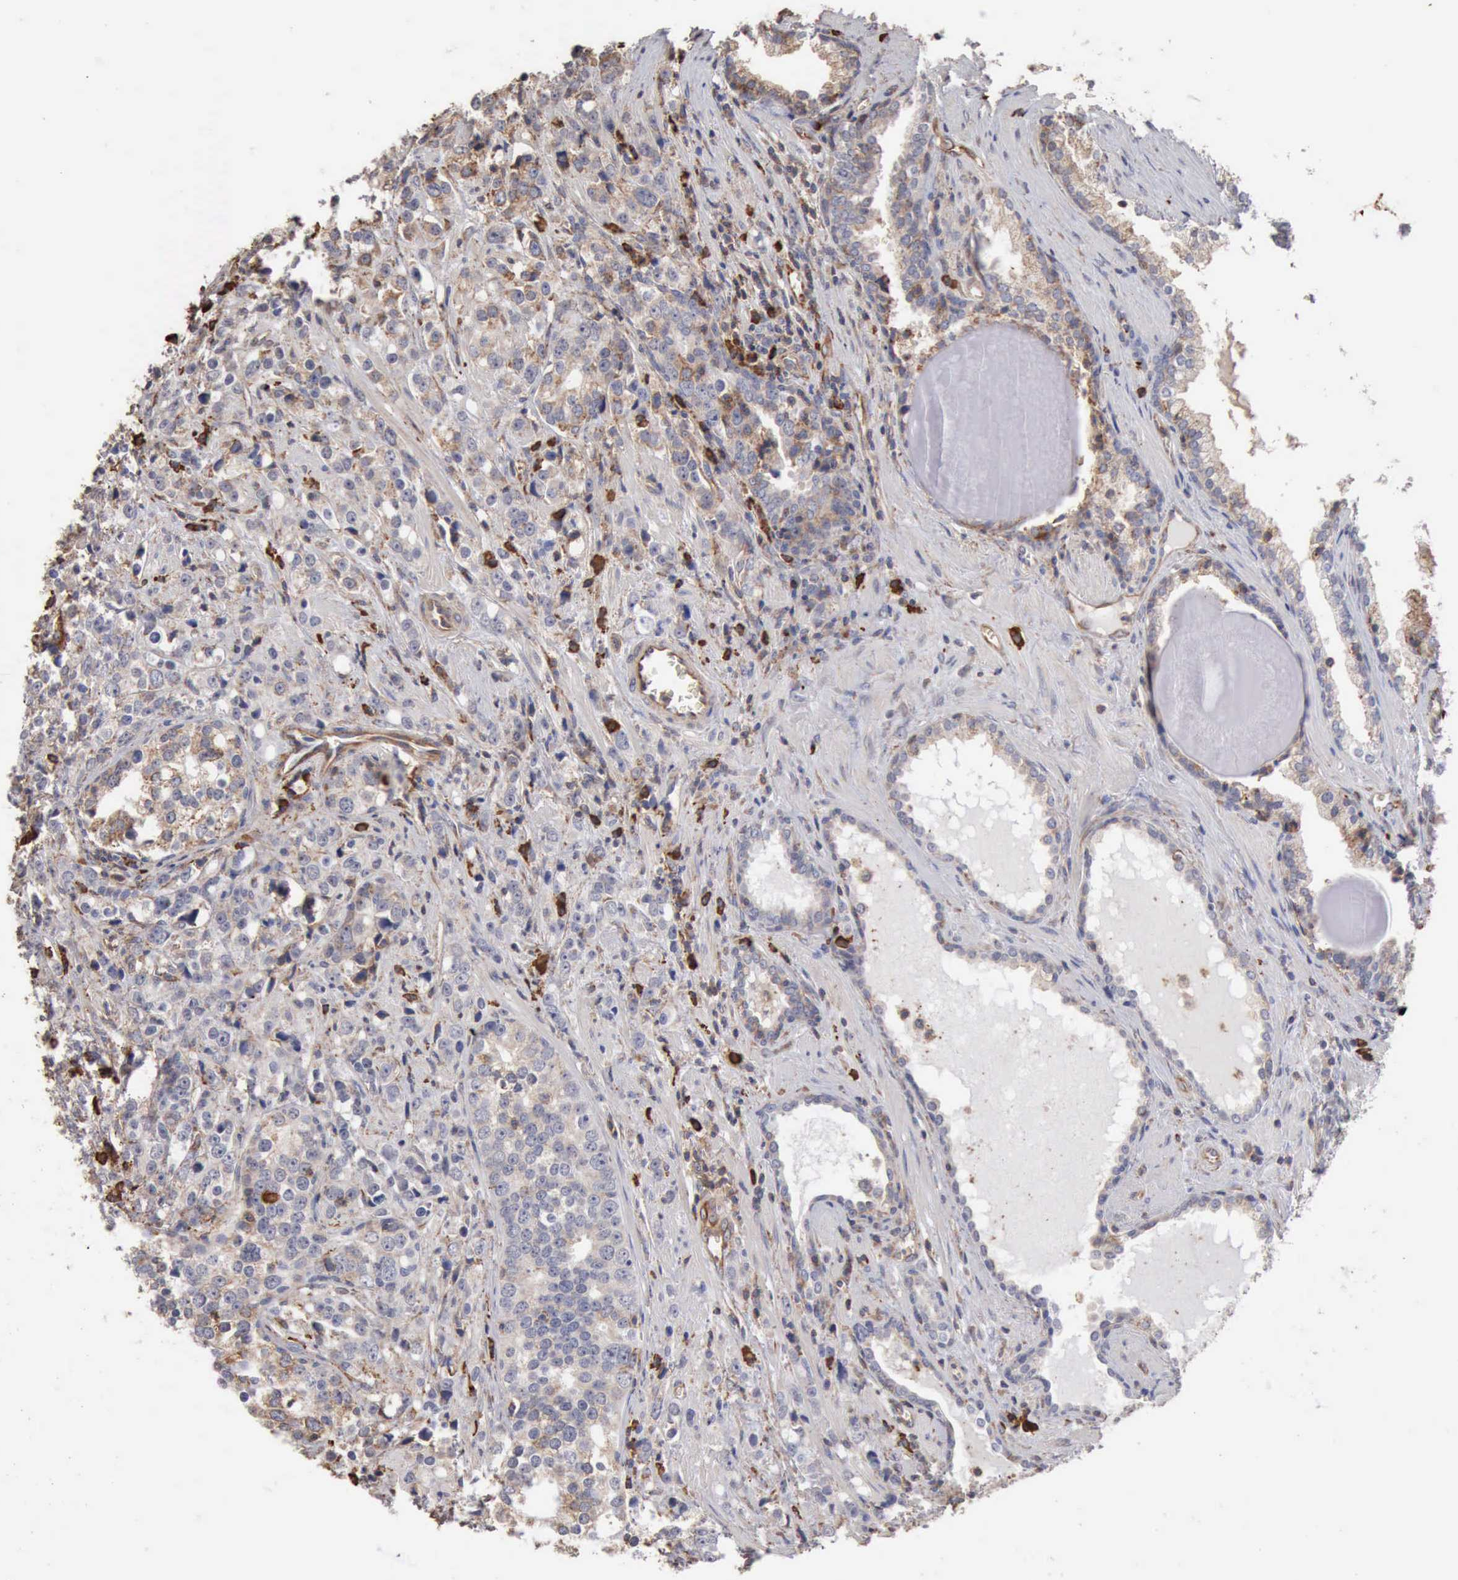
{"staining": {"intensity": "weak", "quantity": "25%-75%", "location": "cytoplasmic/membranous"}, "tissue": "prostate cancer", "cell_type": "Tumor cells", "image_type": "cancer", "snomed": [{"axis": "morphology", "description": "Adenocarcinoma, High grade"}, {"axis": "topography", "description": "Prostate"}], "caption": "A histopathology image of prostate cancer stained for a protein reveals weak cytoplasmic/membranous brown staining in tumor cells. The protein of interest is shown in brown color, while the nuclei are stained blue.", "gene": "GPR101", "patient": {"sex": "male", "age": 71}}